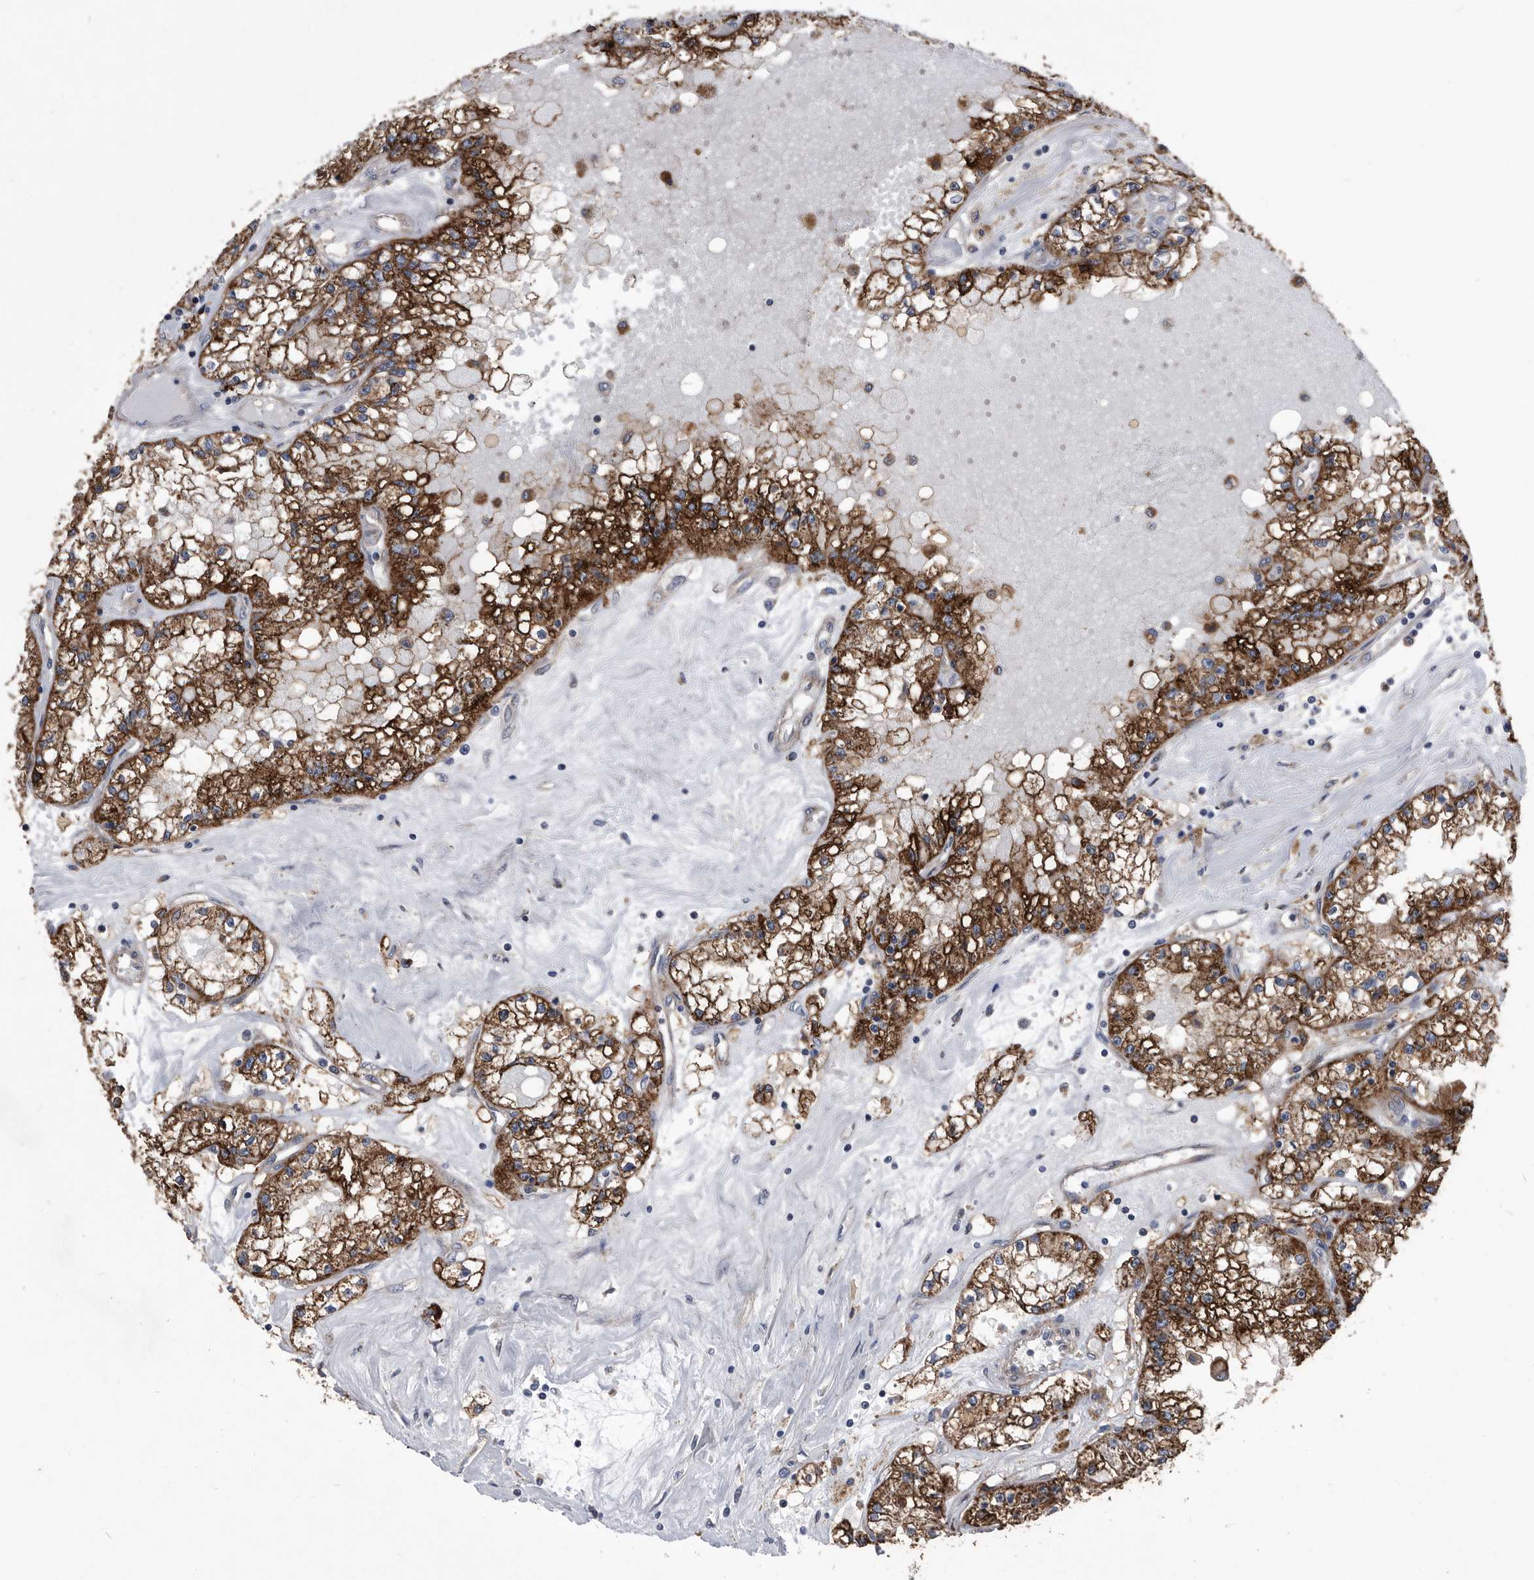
{"staining": {"intensity": "strong", "quantity": ">75%", "location": "cytoplasmic/membranous"}, "tissue": "renal cancer", "cell_type": "Tumor cells", "image_type": "cancer", "snomed": [{"axis": "morphology", "description": "Adenocarcinoma, NOS"}, {"axis": "topography", "description": "Kidney"}], "caption": "Renal cancer stained with IHC reveals strong cytoplasmic/membranous expression in about >75% of tumor cells. The protein of interest is stained brown, and the nuclei are stained in blue (DAB IHC with brightfield microscopy, high magnification).", "gene": "BAIAP3", "patient": {"sex": "male", "age": 56}}